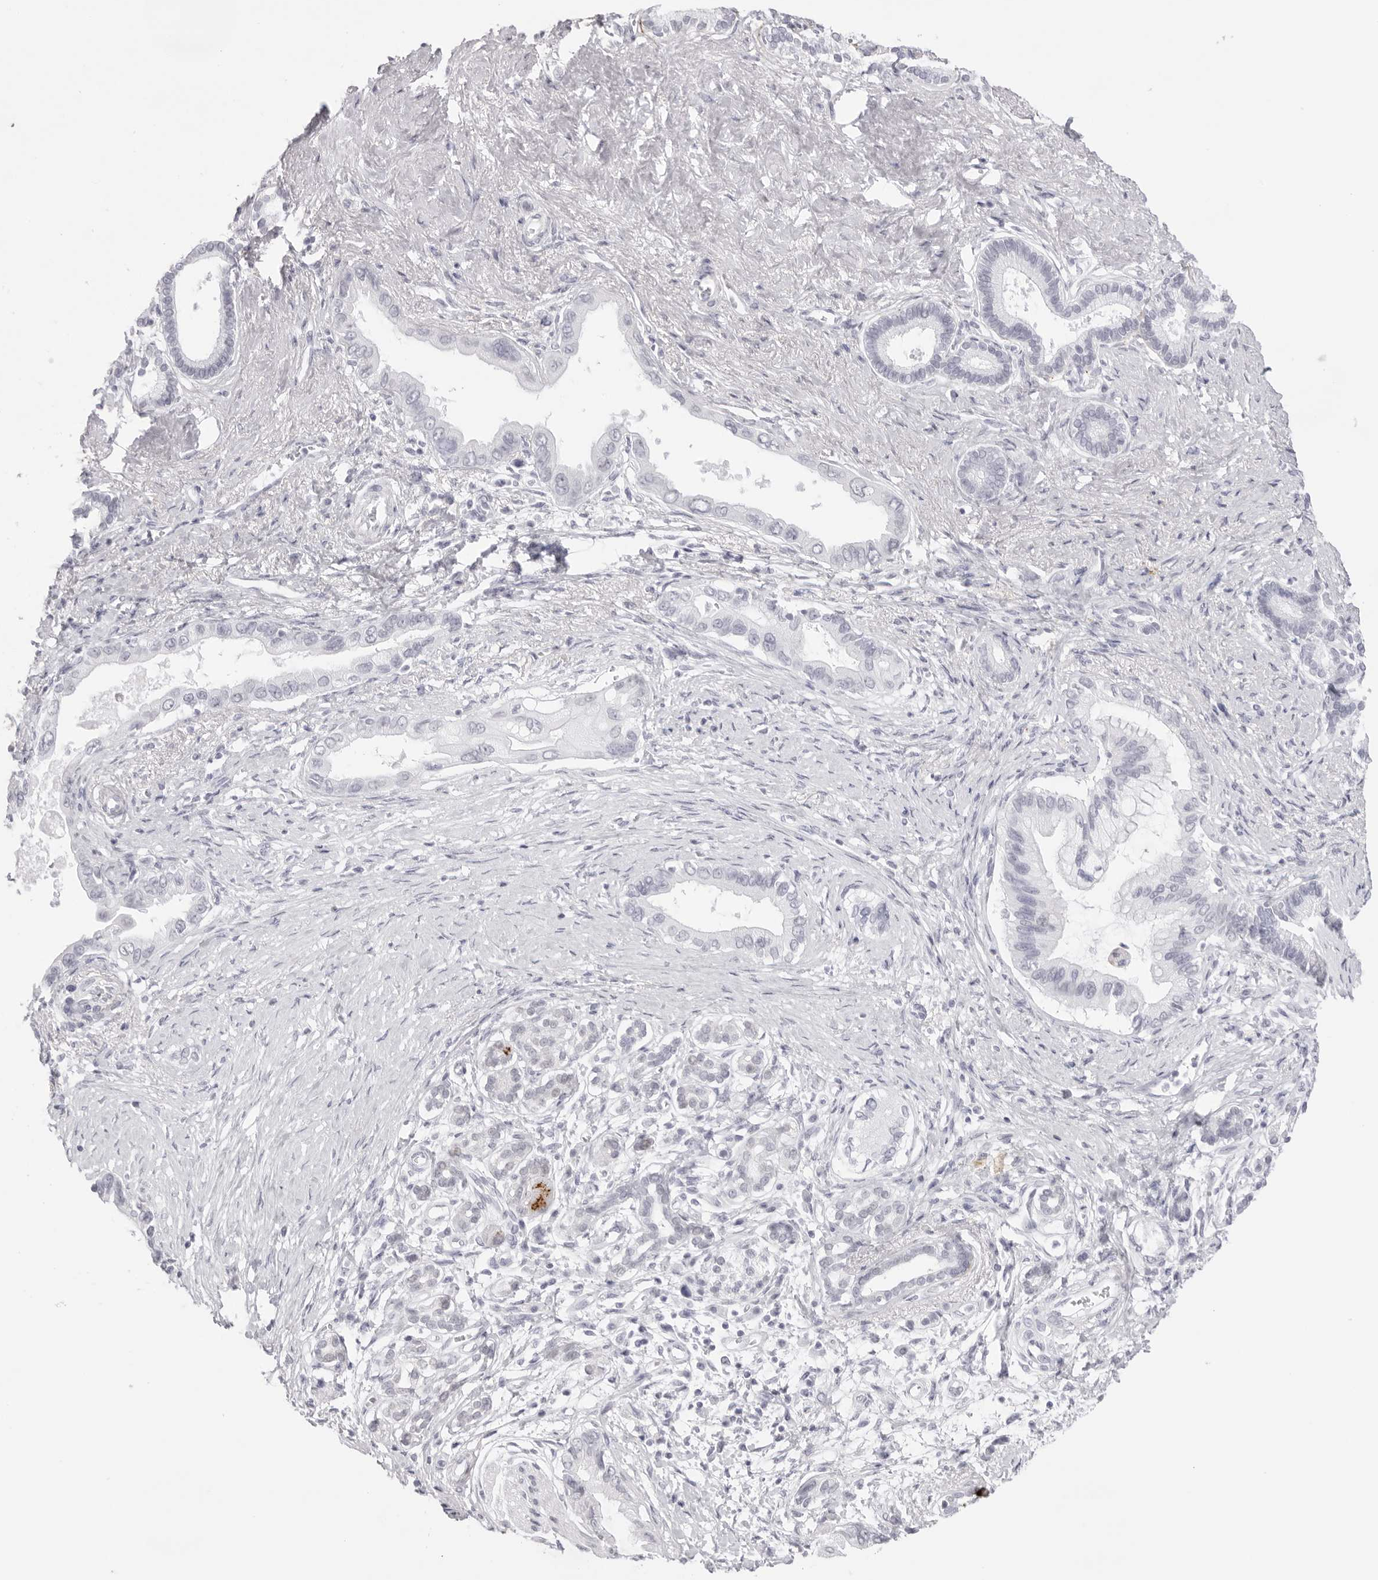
{"staining": {"intensity": "negative", "quantity": "none", "location": "none"}, "tissue": "pancreatic cancer", "cell_type": "Tumor cells", "image_type": "cancer", "snomed": [{"axis": "morphology", "description": "Adenocarcinoma, NOS"}, {"axis": "topography", "description": "Pancreas"}], "caption": "High magnification brightfield microscopy of pancreatic cancer stained with DAB (3,3'-diaminobenzidine) (brown) and counterstained with hematoxylin (blue): tumor cells show no significant staining.", "gene": "KLK12", "patient": {"sex": "male", "age": 78}}